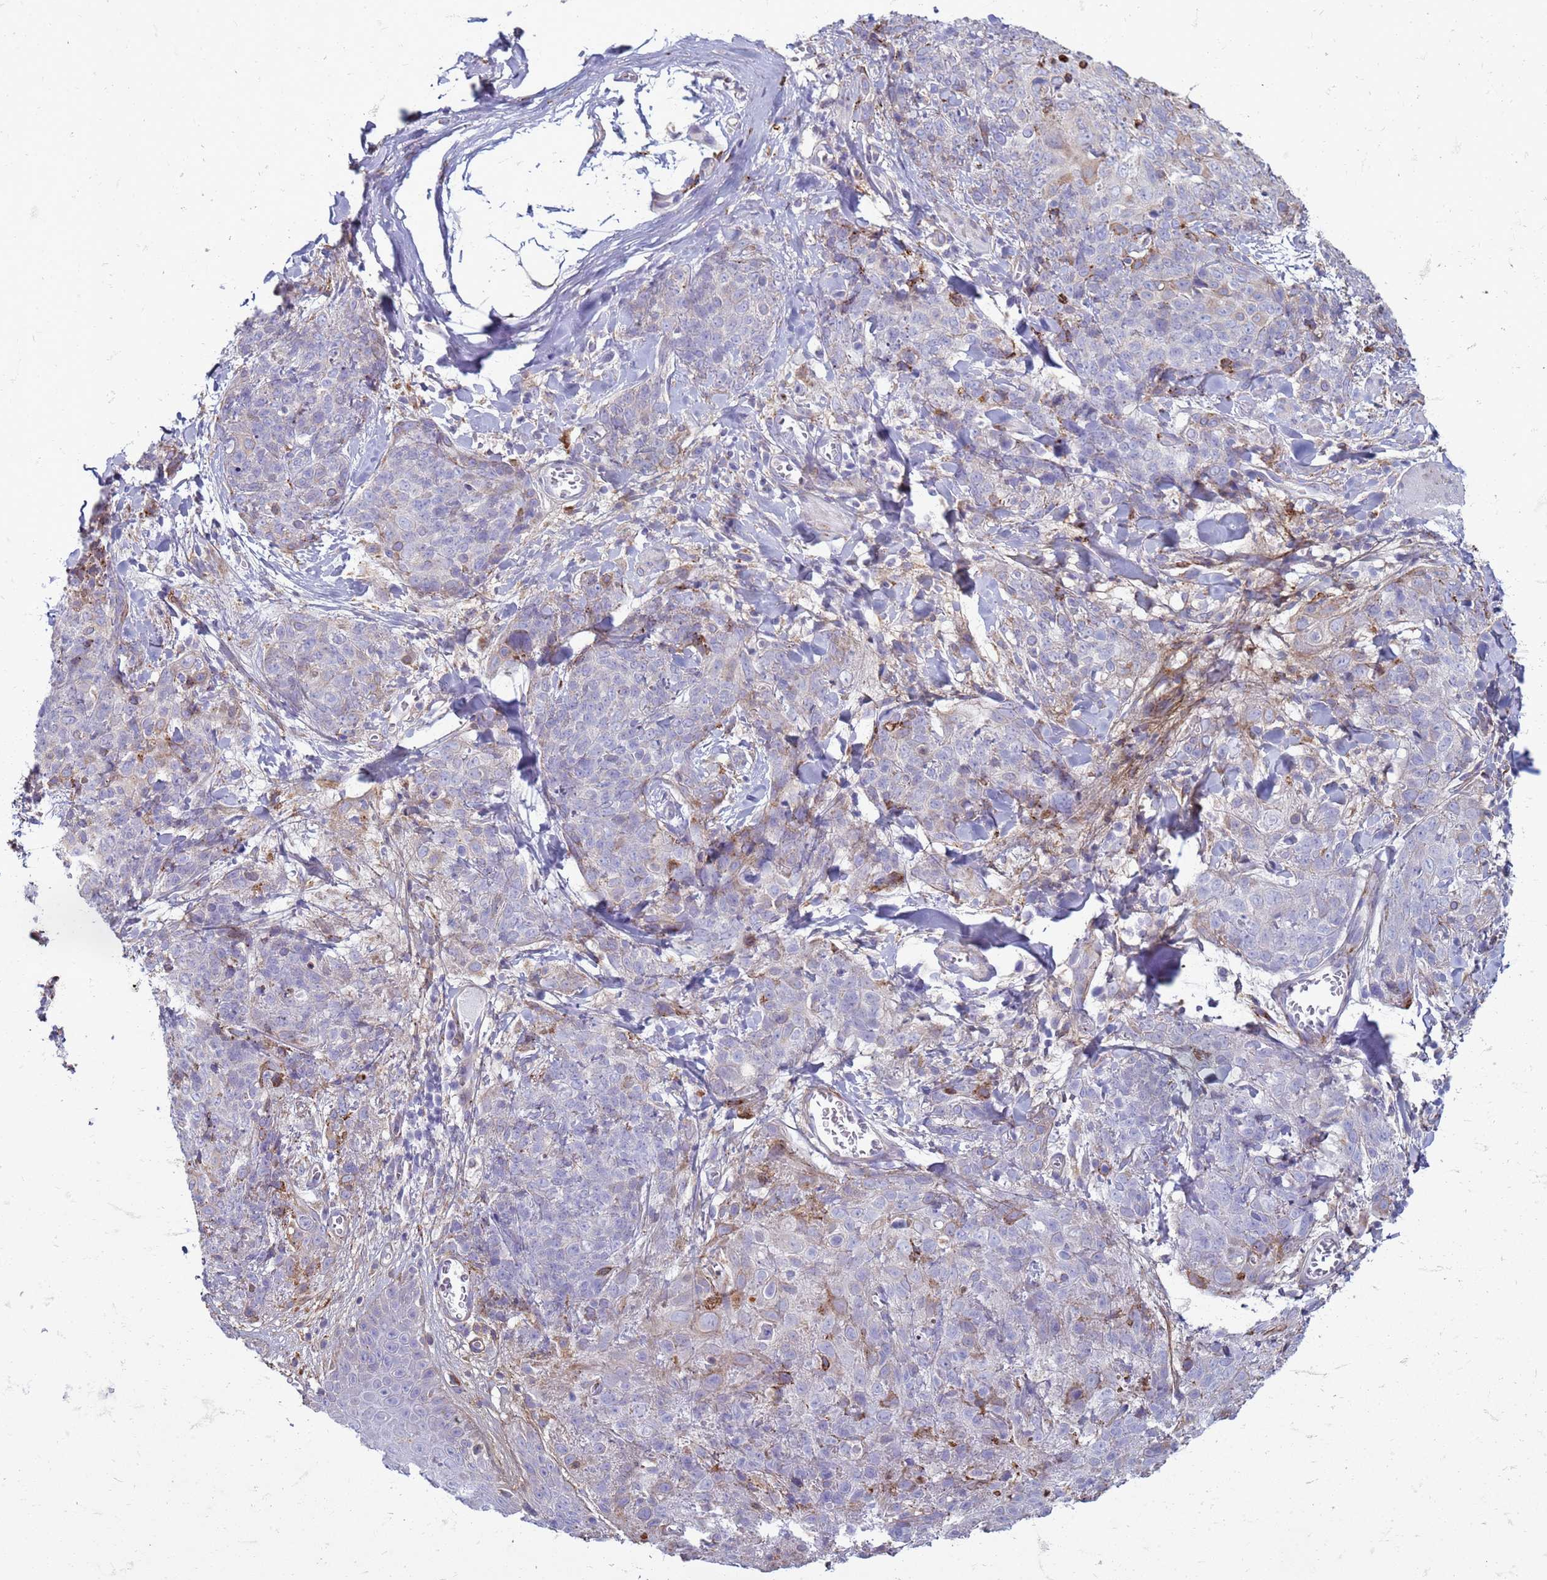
{"staining": {"intensity": "negative", "quantity": "none", "location": "none"}, "tissue": "skin cancer", "cell_type": "Tumor cells", "image_type": "cancer", "snomed": [{"axis": "morphology", "description": "Squamous cell carcinoma, NOS"}, {"axis": "topography", "description": "Skin"}, {"axis": "topography", "description": "Vulva"}], "caption": "A high-resolution image shows immunohistochemistry (IHC) staining of skin cancer (squamous cell carcinoma), which demonstrates no significant staining in tumor cells.", "gene": "PDK3", "patient": {"sex": "female", "age": 85}}